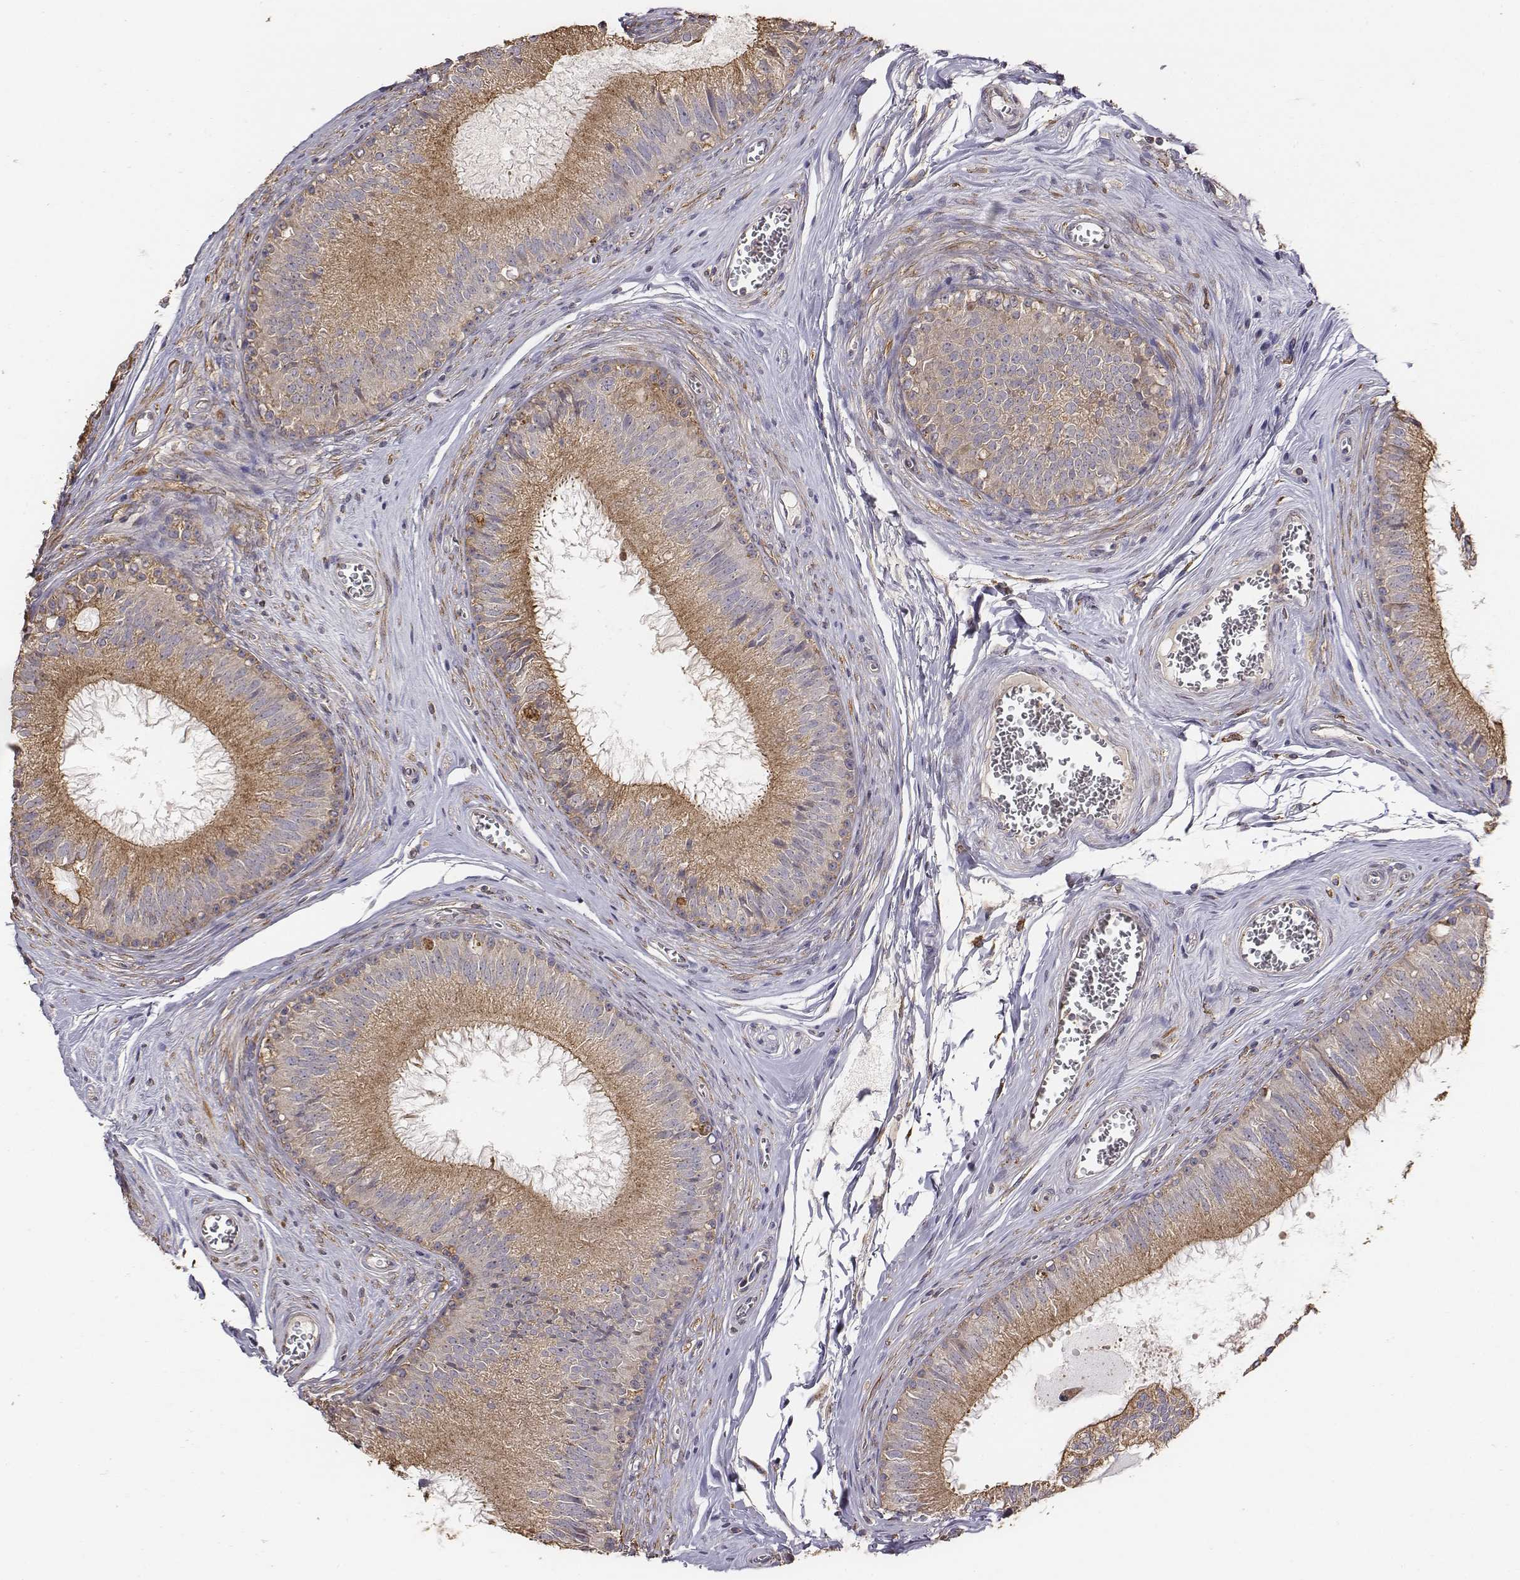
{"staining": {"intensity": "moderate", "quantity": ">75%", "location": "cytoplasmic/membranous"}, "tissue": "epididymis", "cell_type": "Glandular cells", "image_type": "normal", "snomed": [{"axis": "morphology", "description": "Normal tissue, NOS"}, {"axis": "topography", "description": "Epididymis"}], "caption": "The immunohistochemical stain labels moderate cytoplasmic/membranous positivity in glandular cells of unremarkable epididymis.", "gene": "AP1B1", "patient": {"sex": "male", "age": 37}}